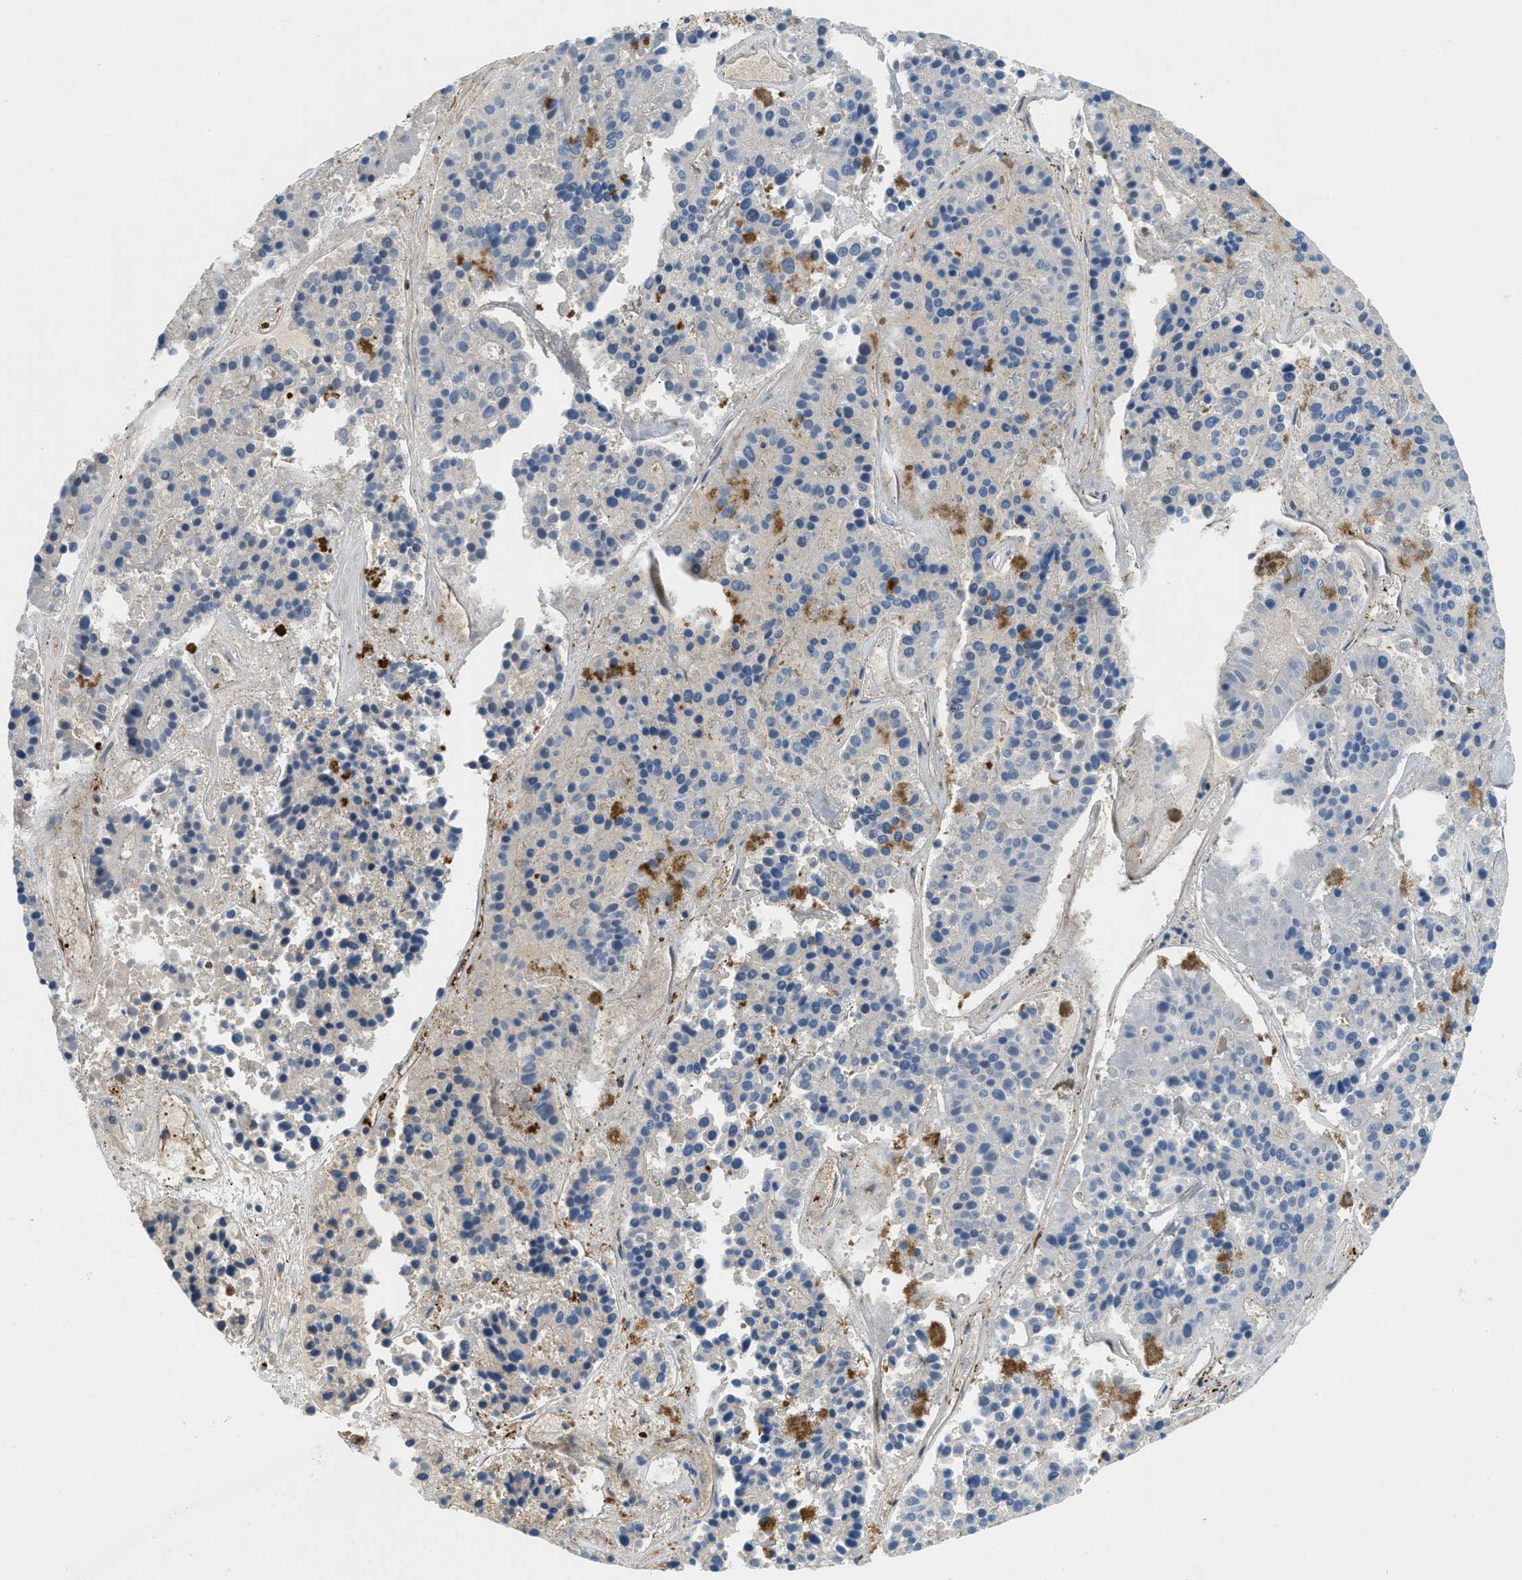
{"staining": {"intensity": "negative", "quantity": "none", "location": "none"}, "tissue": "pancreatic cancer", "cell_type": "Tumor cells", "image_type": "cancer", "snomed": [{"axis": "morphology", "description": "Adenocarcinoma, NOS"}, {"axis": "topography", "description": "Pancreas"}], "caption": "A micrograph of human pancreatic cancer (adenocarcinoma) is negative for staining in tumor cells.", "gene": "NYNRIN", "patient": {"sex": "male", "age": 50}}